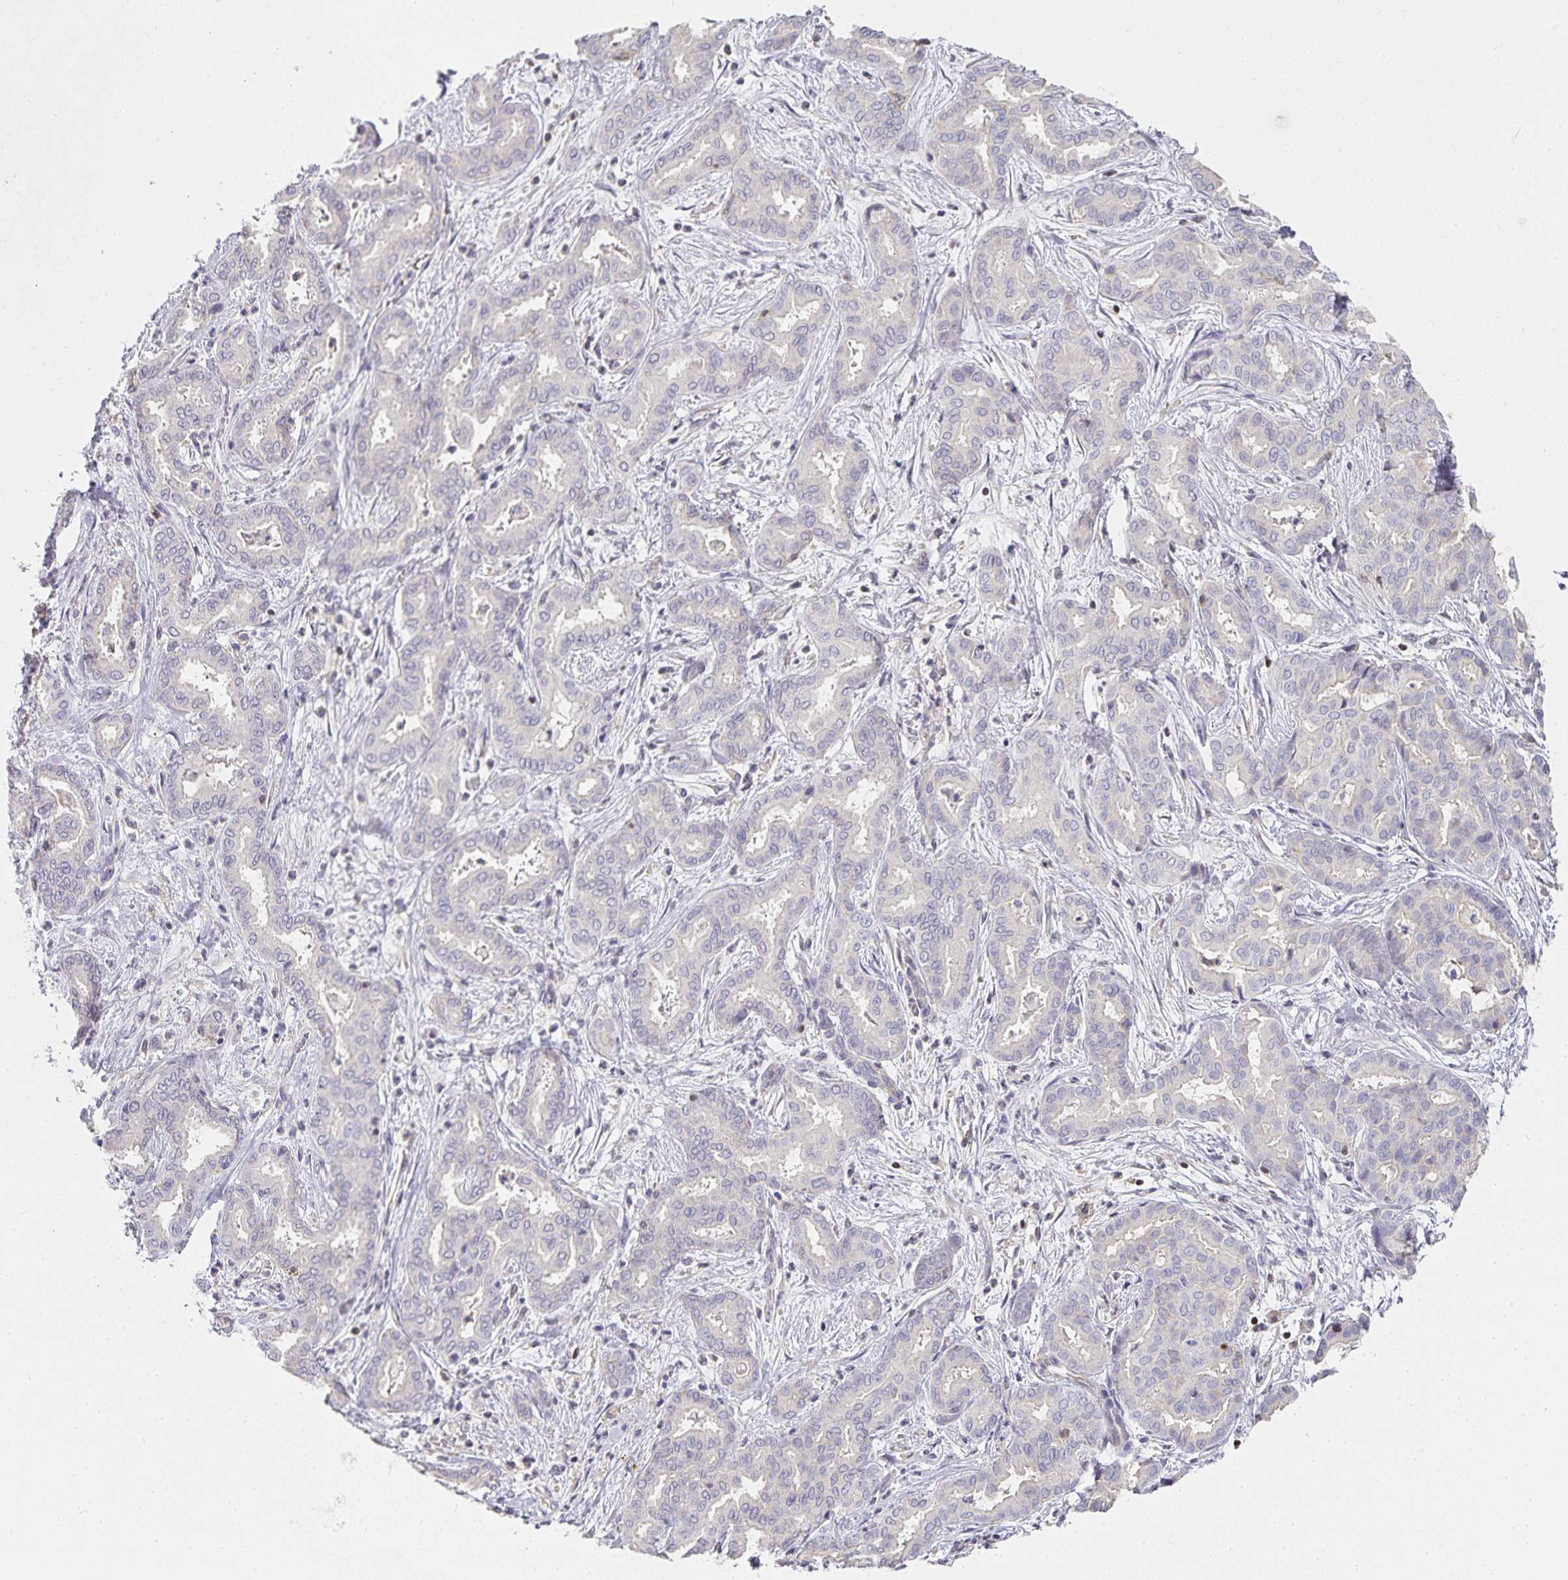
{"staining": {"intensity": "negative", "quantity": "none", "location": "none"}, "tissue": "liver cancer", "cell_type": "Tumor cells", "image_type": "cancer", "snomed": [{"axis": "morphology", "description": "Cholangiocarcinoma"}, {"axis": "topography", "description": "Liver"}], "caption": "Liver cholangiocarcinoma stained for a protein using IHC demonstrates no staining tumor cells.", "gene": "GATA3", "patient": {"sex": "female", "age": 64}}